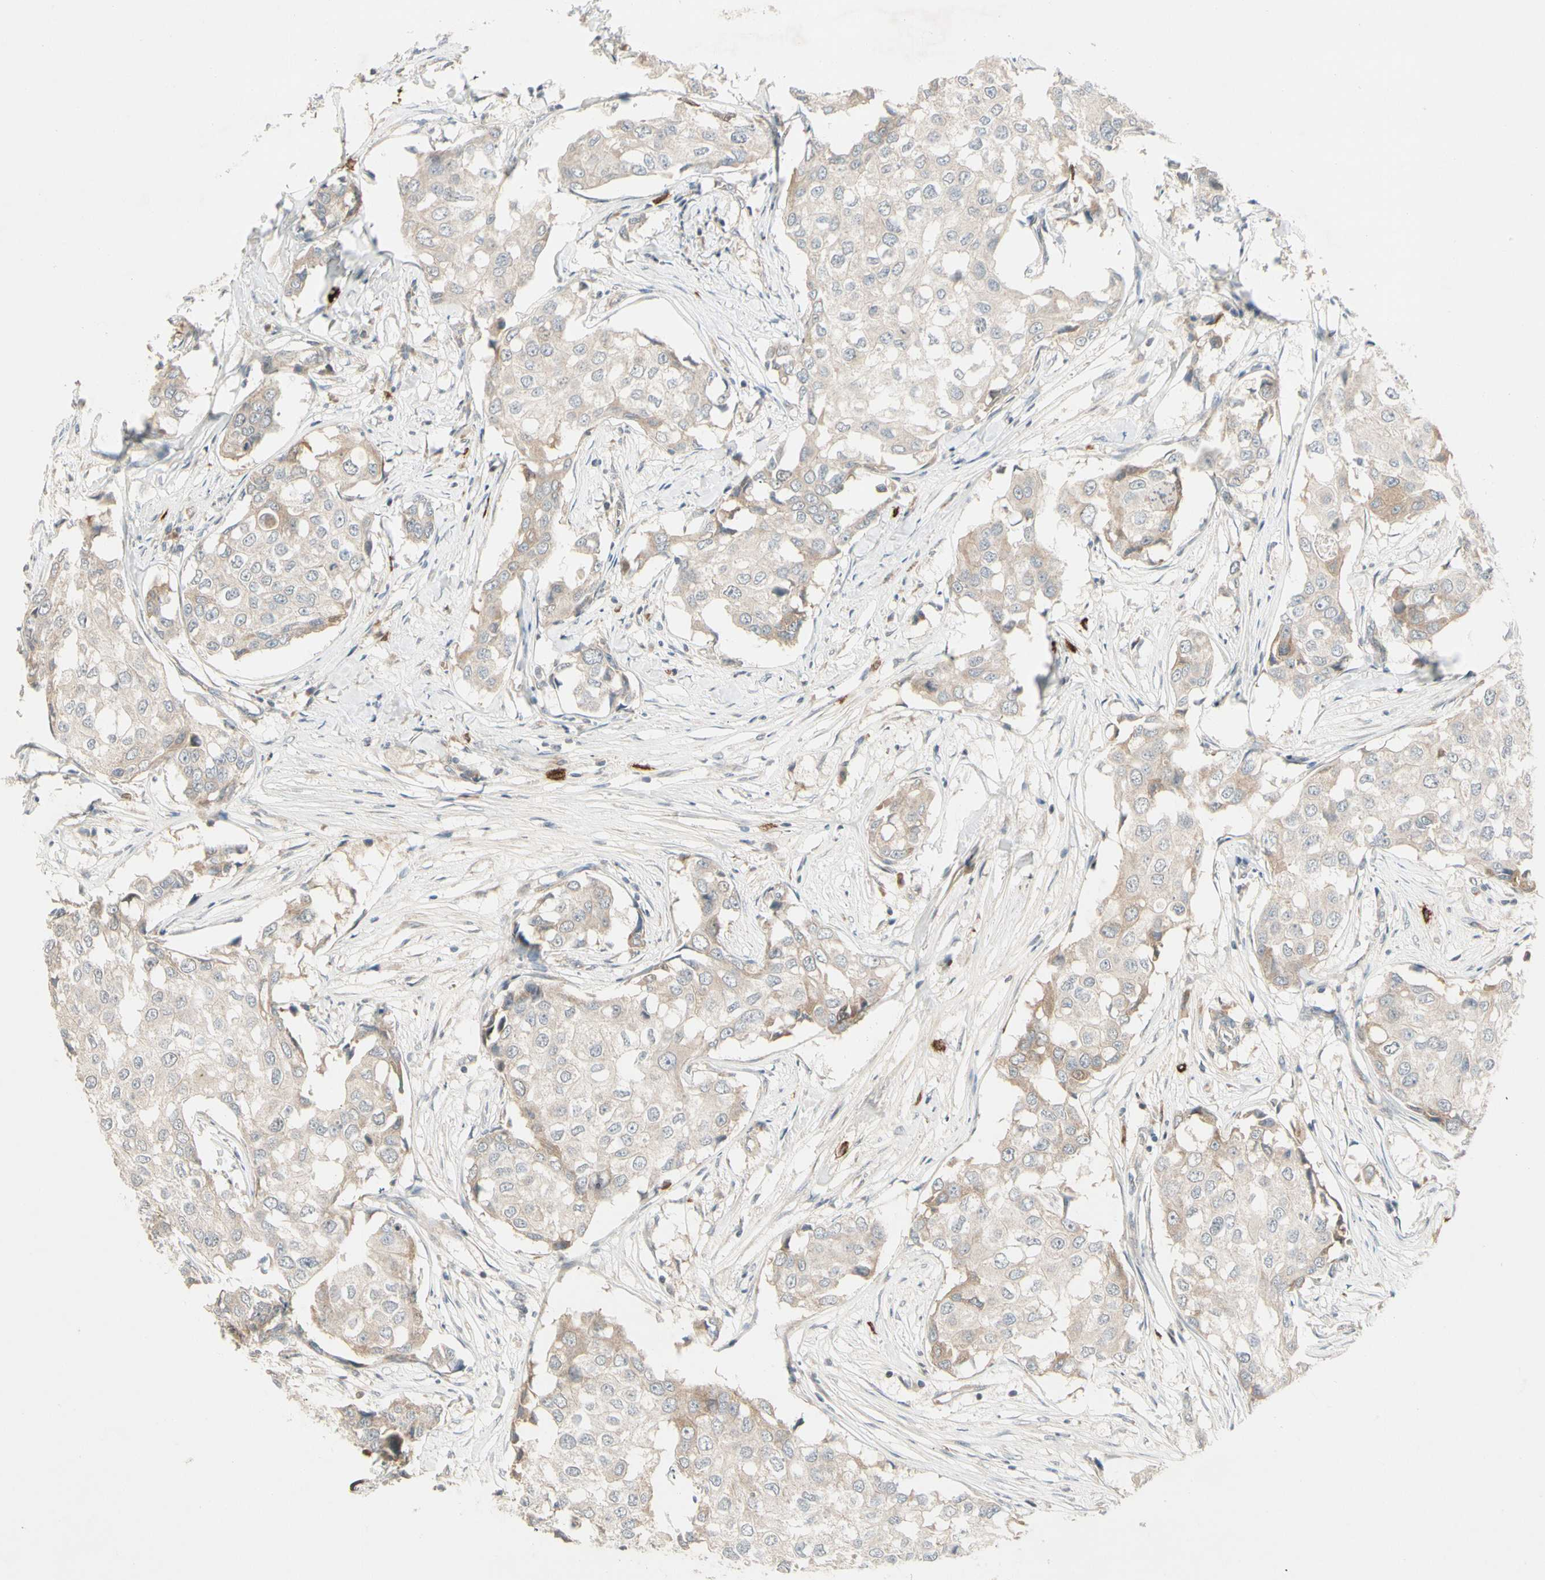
{"staining": {"intensity": "weak", "quantity": "<25%", "location": "cytoplasmic/membranous"}, "tissue": "breast cancer", "cell_type": "Tumor cells", "image_type": "cancer", "snomed": [{"axis": "morphology", "description": "Duct carcinoma"}, {"axis": "topography", "description": "Breast"}], "caption": "DAB (3,3'-diaminobenzidine) immunohistochemical staining of breast cancer (intraductal carcinoma) shows no significant staining in tumor cells.", "gene": "ICAM5", "patient": {"sex": "female", "age": 27}}